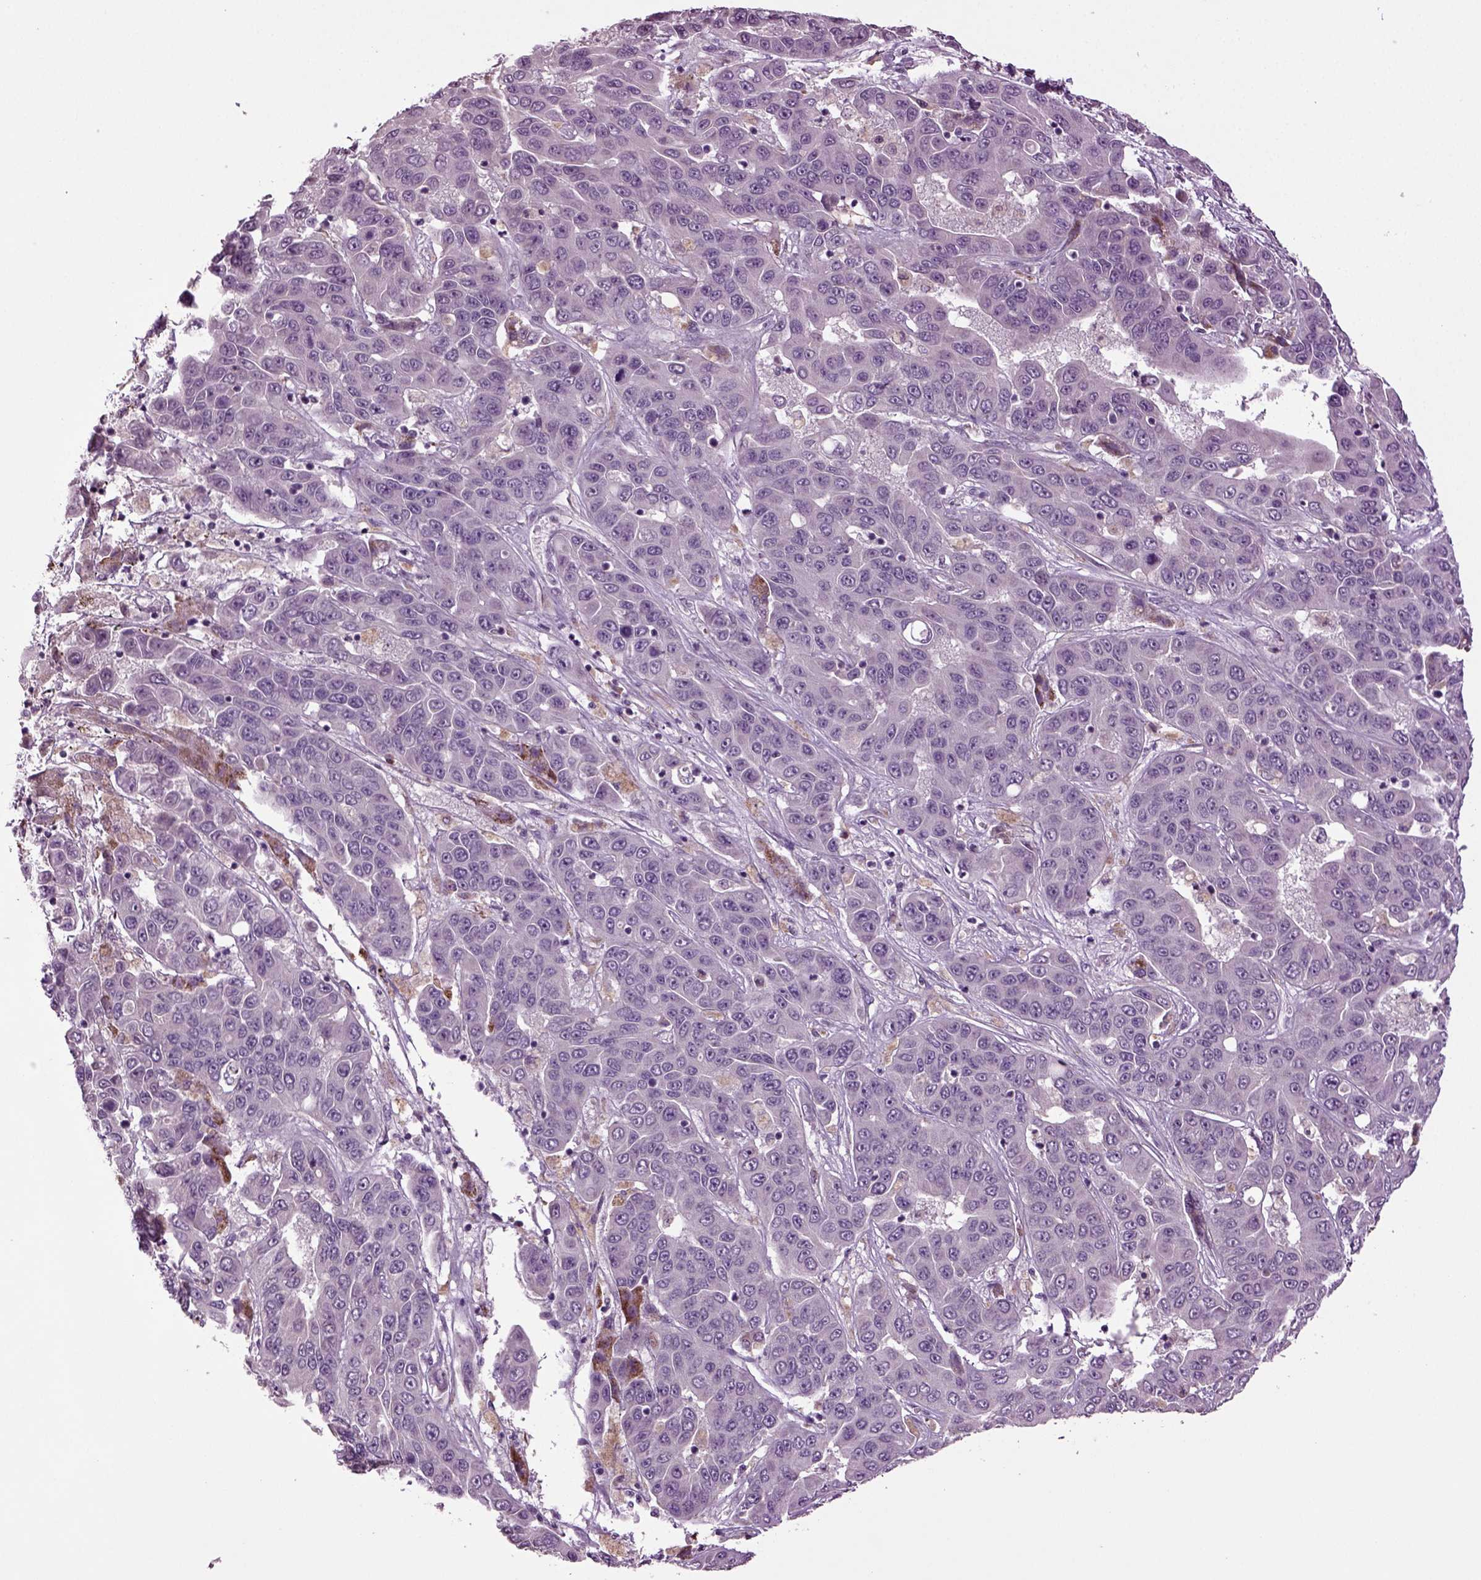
{"staining": {"intensity": "negative", "quantity": "none", "location": "none"}, "tissue": "liver cancer", "cell_type": "Tumor cells", "image_type": "cancer", "snomed": [{"axis": "morphology", "description": "Cholangiocarcinoma"}, {"axis": "topography", "description": "Liver"}], "caption": "An IHC image of liver cancer (cholangiocarcinoma) is shown. There is no staining in tumor cells of liver cancer (cholangiocarcinoma). The staining is performed using DAB brown chromogen with nuclei counter-stained in using hematoxylin.", "gene": "SLC17A6", "patient": {"sex": "female", "age": 52}}